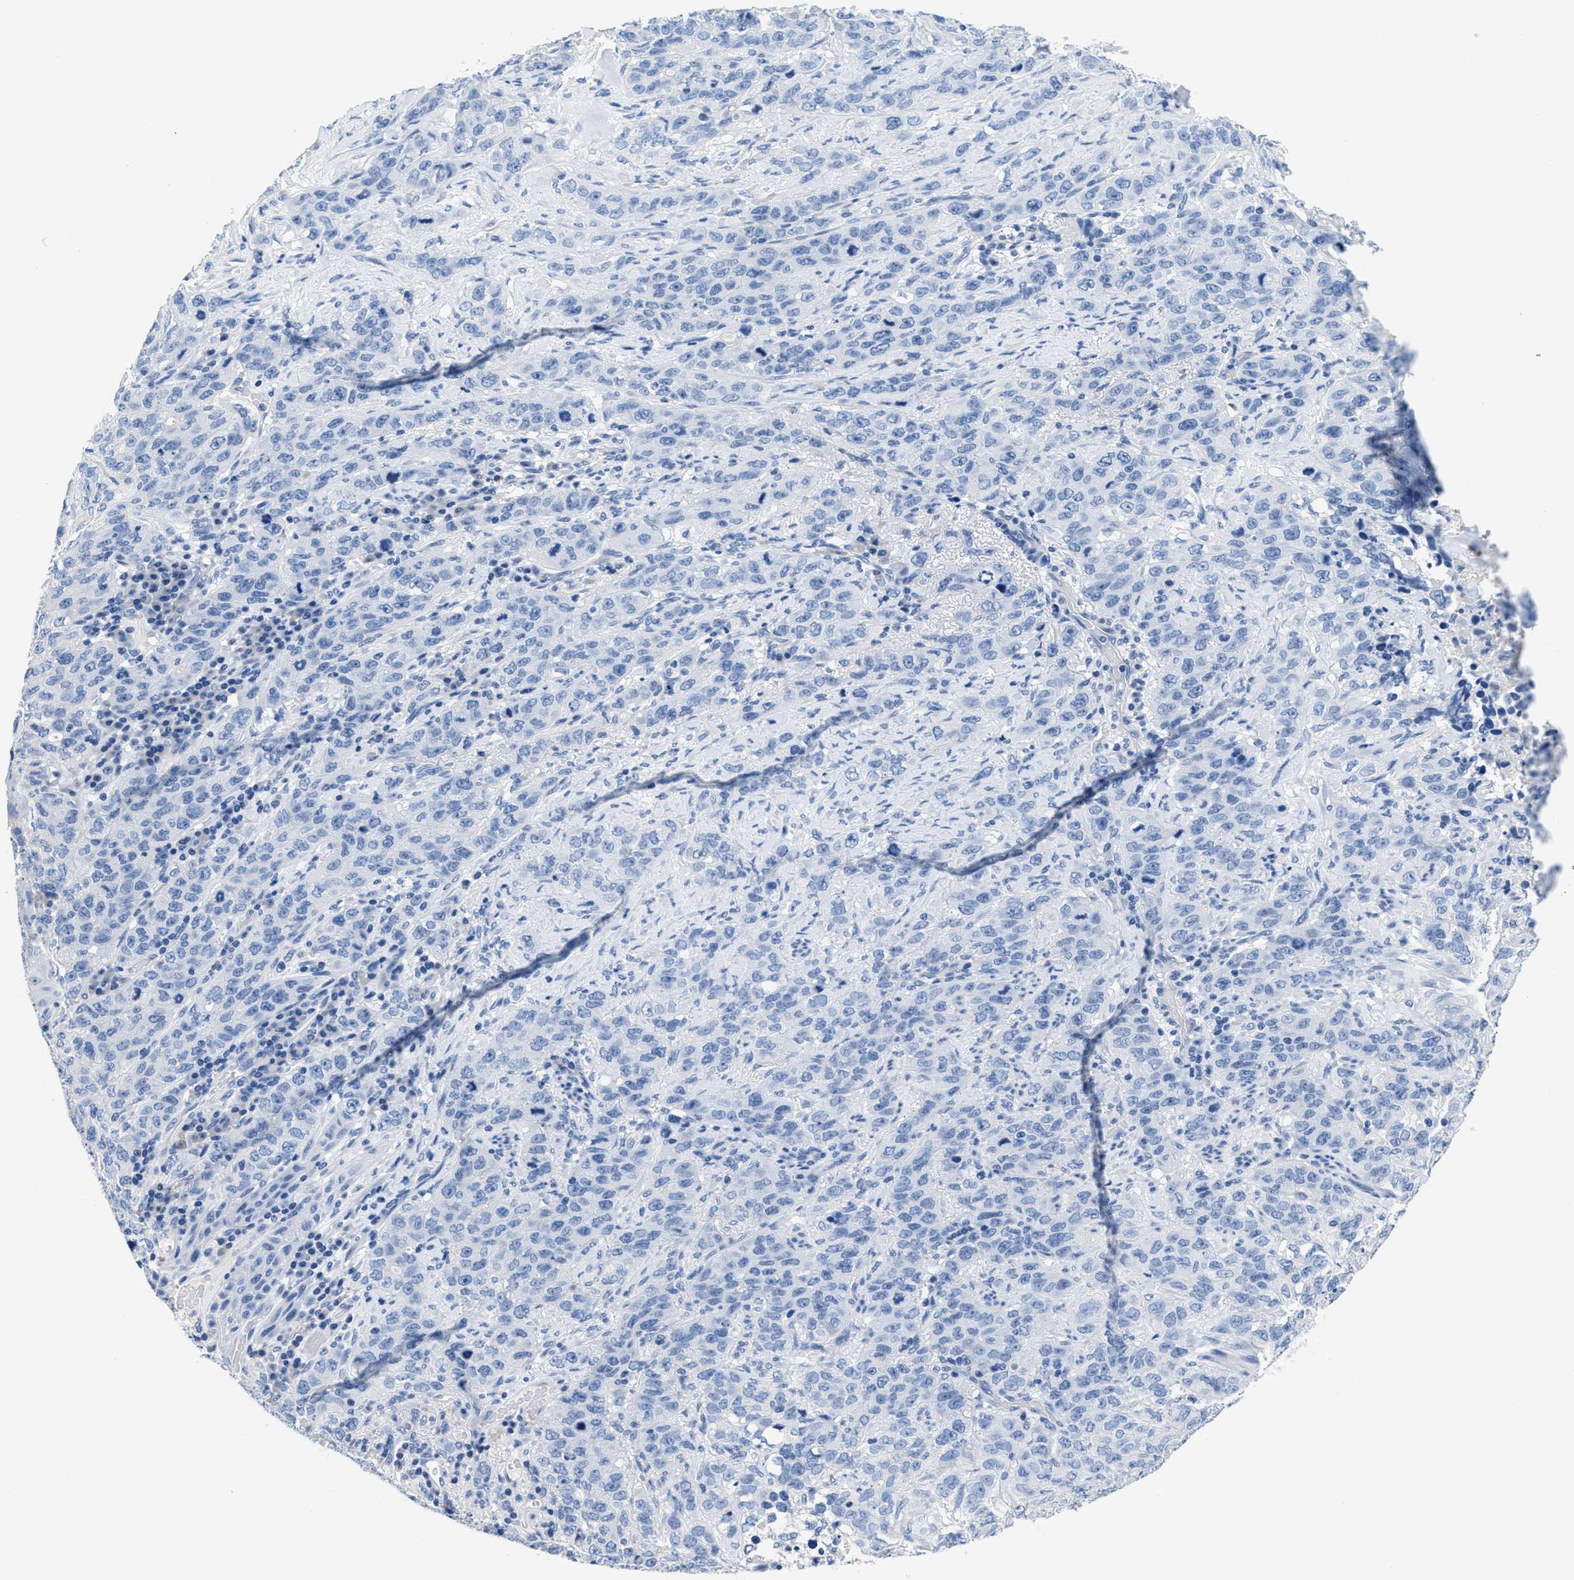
{"staining": {"intensity": "negative", "quantity": "none", "location": "none"}, "tissue": "stomach cancer", "cell_type": "Tumor cells", "image_type": "cancer", "snomed": [{"axis": "morphology", "description": "Adenocarcinoma, NOS"}, {"axis": "topography", "description": "Stomach"}], "caption": "Tumor cells are negative for protein expression in human stomach cancer.", "gene": "SLFN13", "patient": {"sex": "male", "age": 48}}